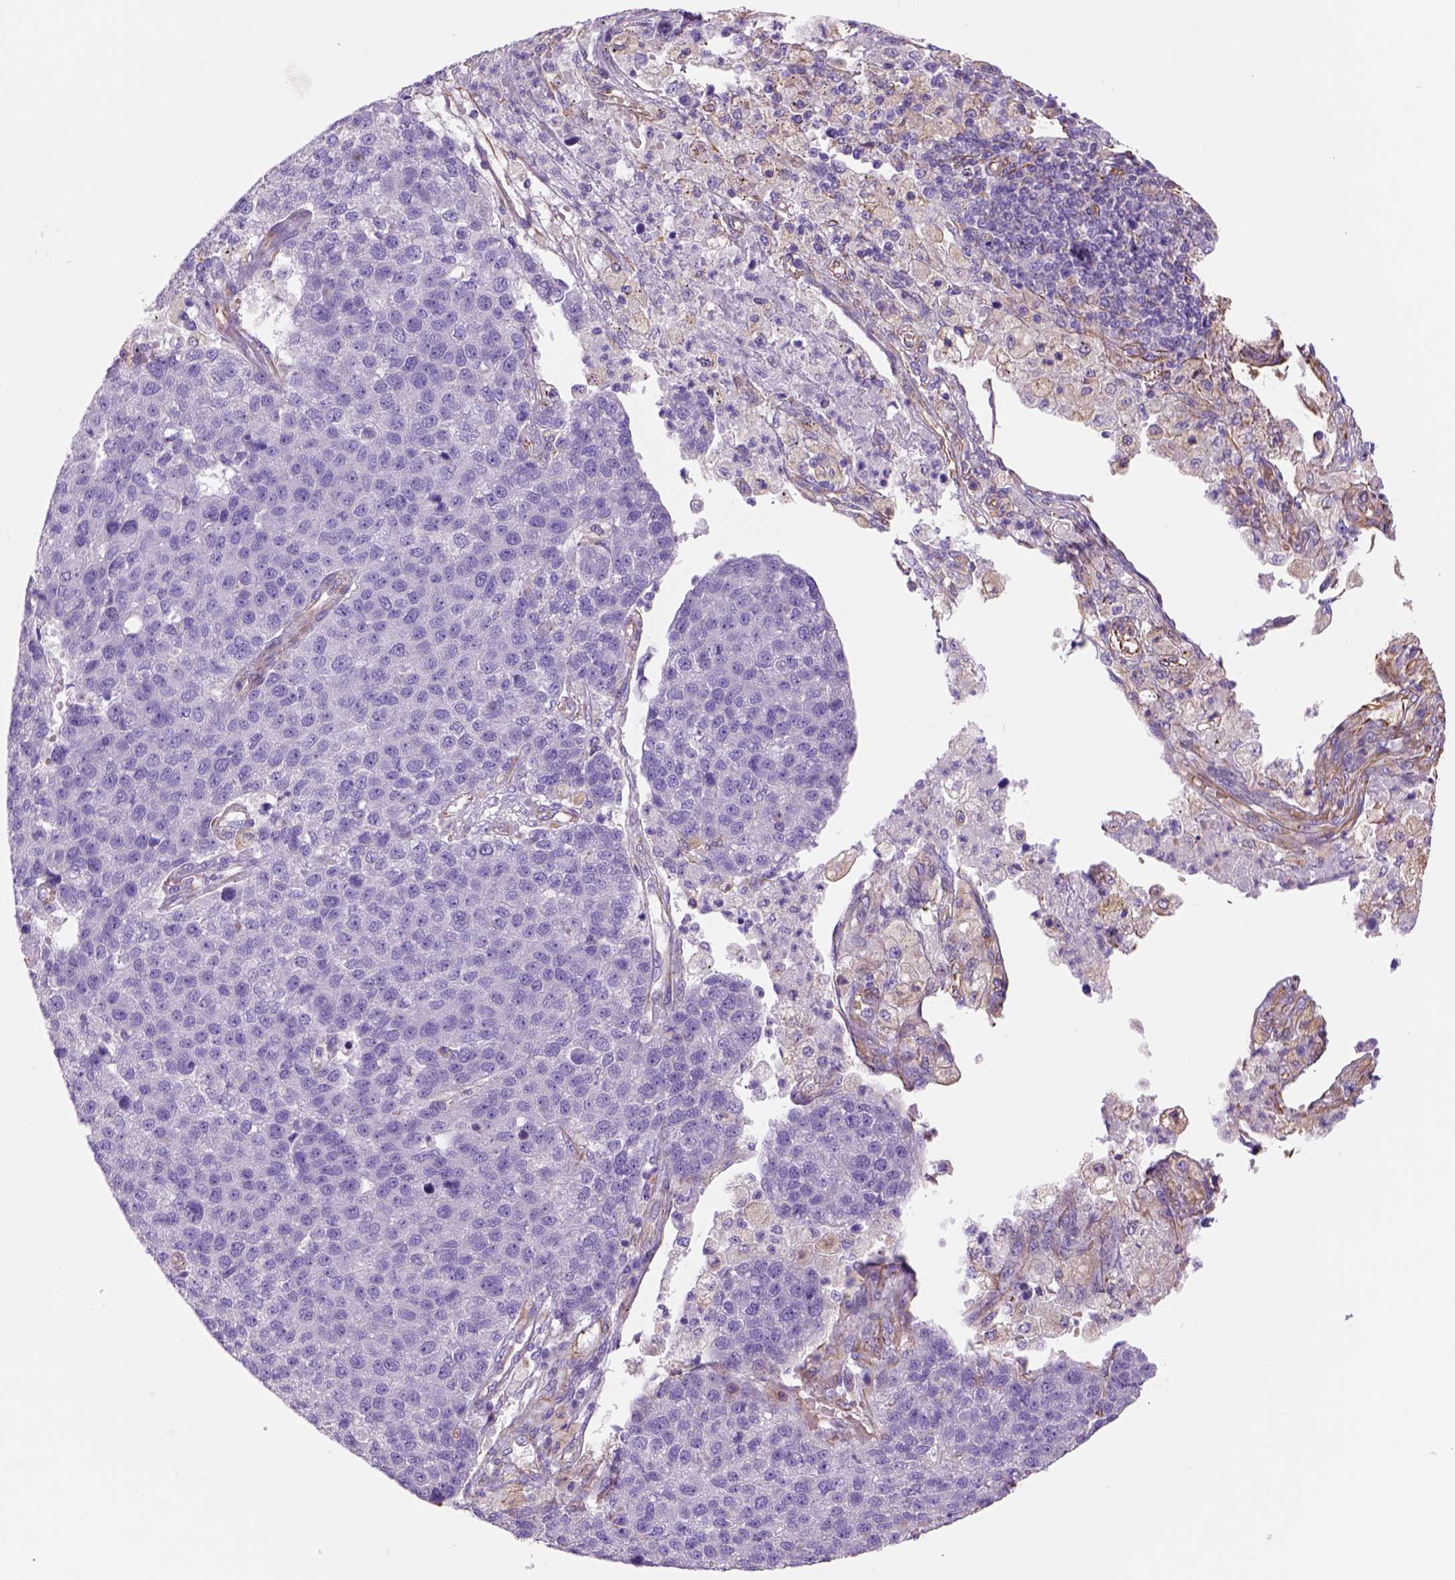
{"staining": {"intensity": "negative", "quantity": "none", "location": "none"}, "tissue": "pancreatic cancer", "cell_type": "Tumor cells", "image_type": "cancer", "snomed": [{"axis": "morphology", "description": "Adenocarcinoma, NOS"}, {"axis": "topography", "description": "Pancreas"}], "caption": "Tumor cells are negative for protein expression in human adenocarcinoma (pancreatic).", "gene": "ZZZ3", "patient": {"sex": "female", "age": 61}}